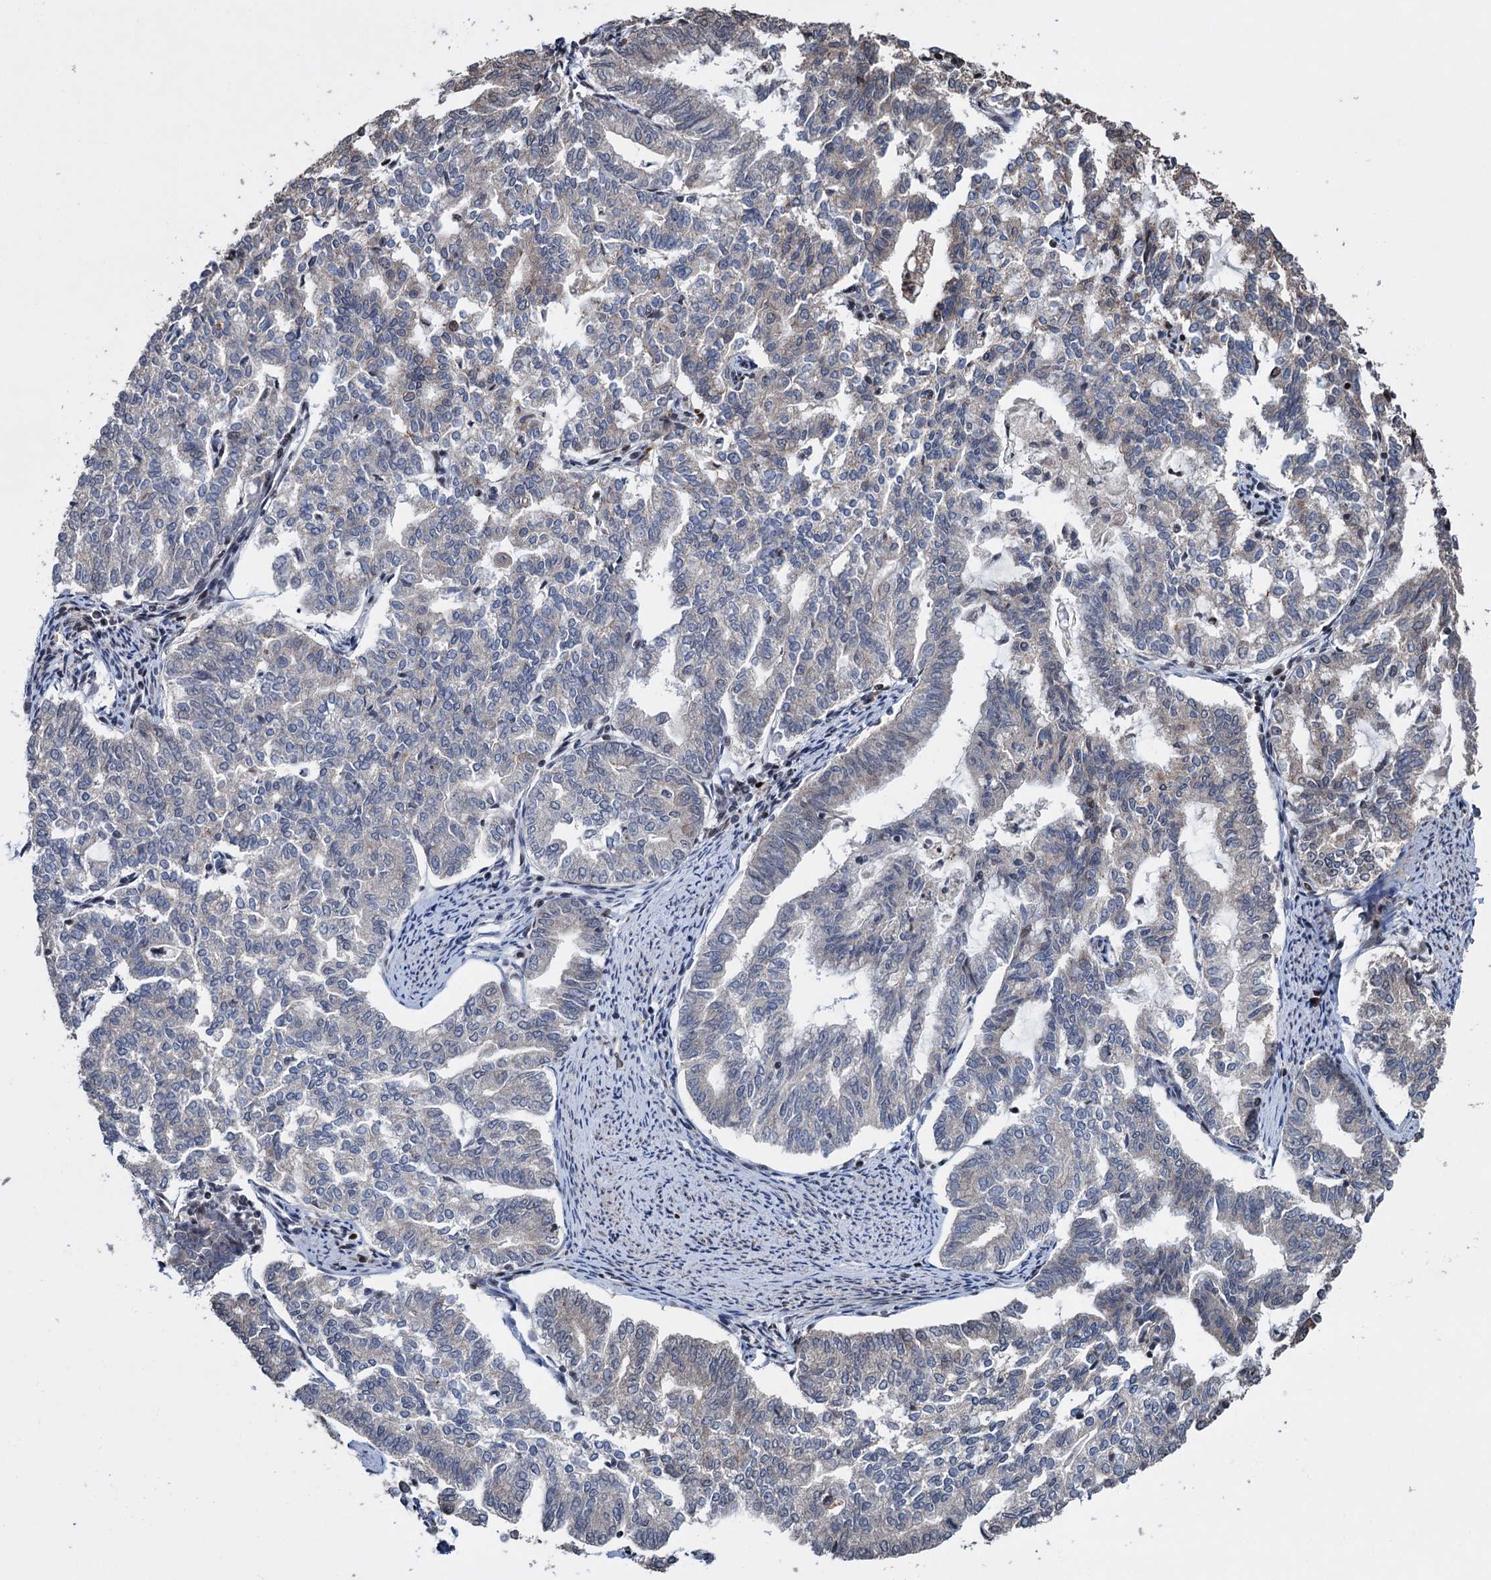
{"staining": {"intensity": "weak", "quantity": "<25%", "location": "cytoplasmic/membranous"}, "tissue": "endometrial cancer", "cell_type": "Tumor cells", "image_type": "cancer", "snomed": [{"axis": "morphology", "description": "Adenocarcinoma, NOS"}, {"axis": "topography", "description": "Endometrium"}], "caption": "This is an immunohistochemistry micrograph of adenocarcinoma (endometrial). There is no expression in tumor cells.", "gene": "EYA4", "patient": {"sex": "female", "age": 79}}